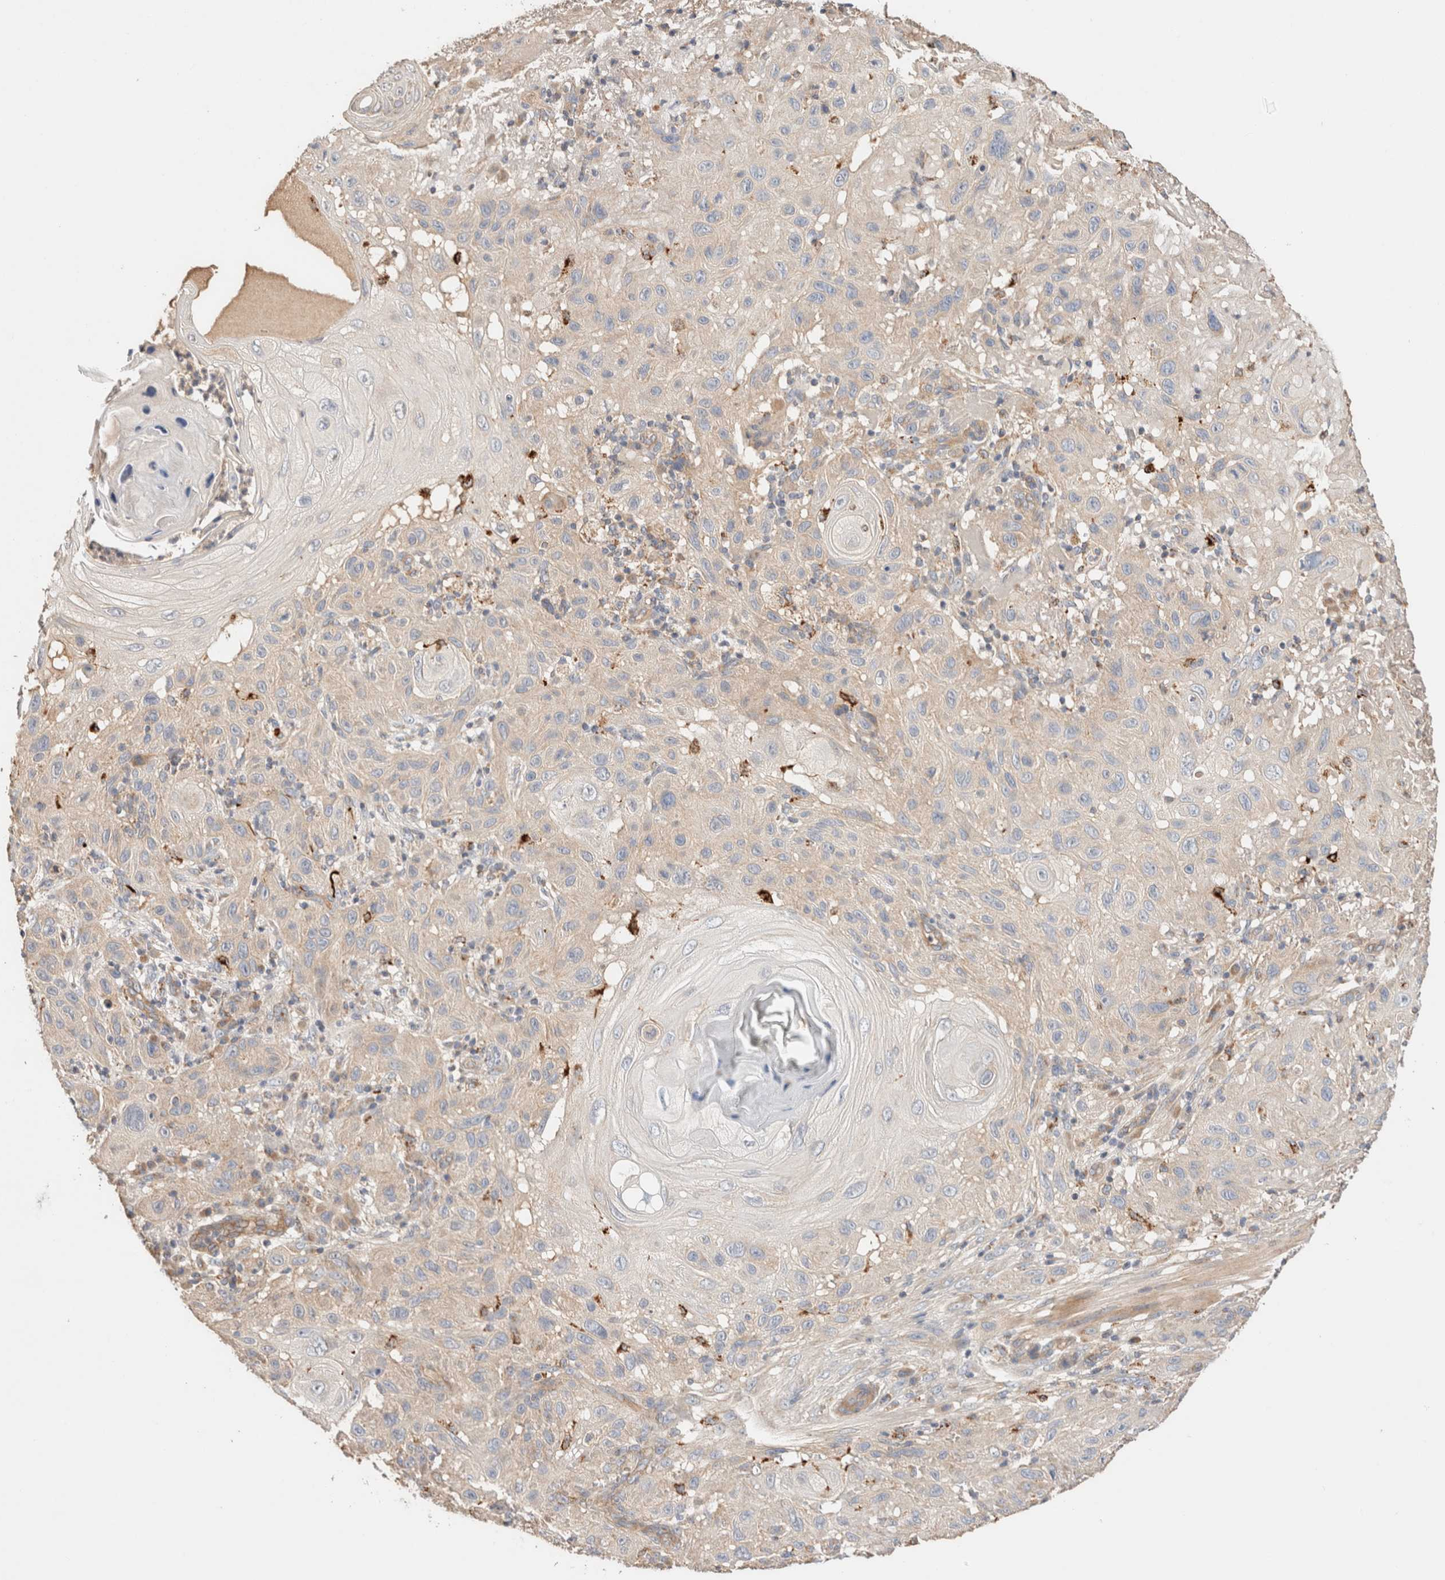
{"staining": {"intensity": "weak", "quantity": "<25%", "location": "cytoplasmic/membranous"}, "tissue": "skin cancer", "cell_type": "Tumor cells", "image_type": "cancer", "snomed": [{"axis": "morphology", "description": "Normal tissue, NOS"}, {"axis": "morphology", "description": "Squamous cell carcinoma, NOS"}, {"axis": "topography", "description": "Skin"}], "caption": "Human skin cancer stained for a protein using immunohistochemistry shows no expression in tumor cells.", "gene": "B3GNTL1", "patient": {"sex": "female", "age": 96}}